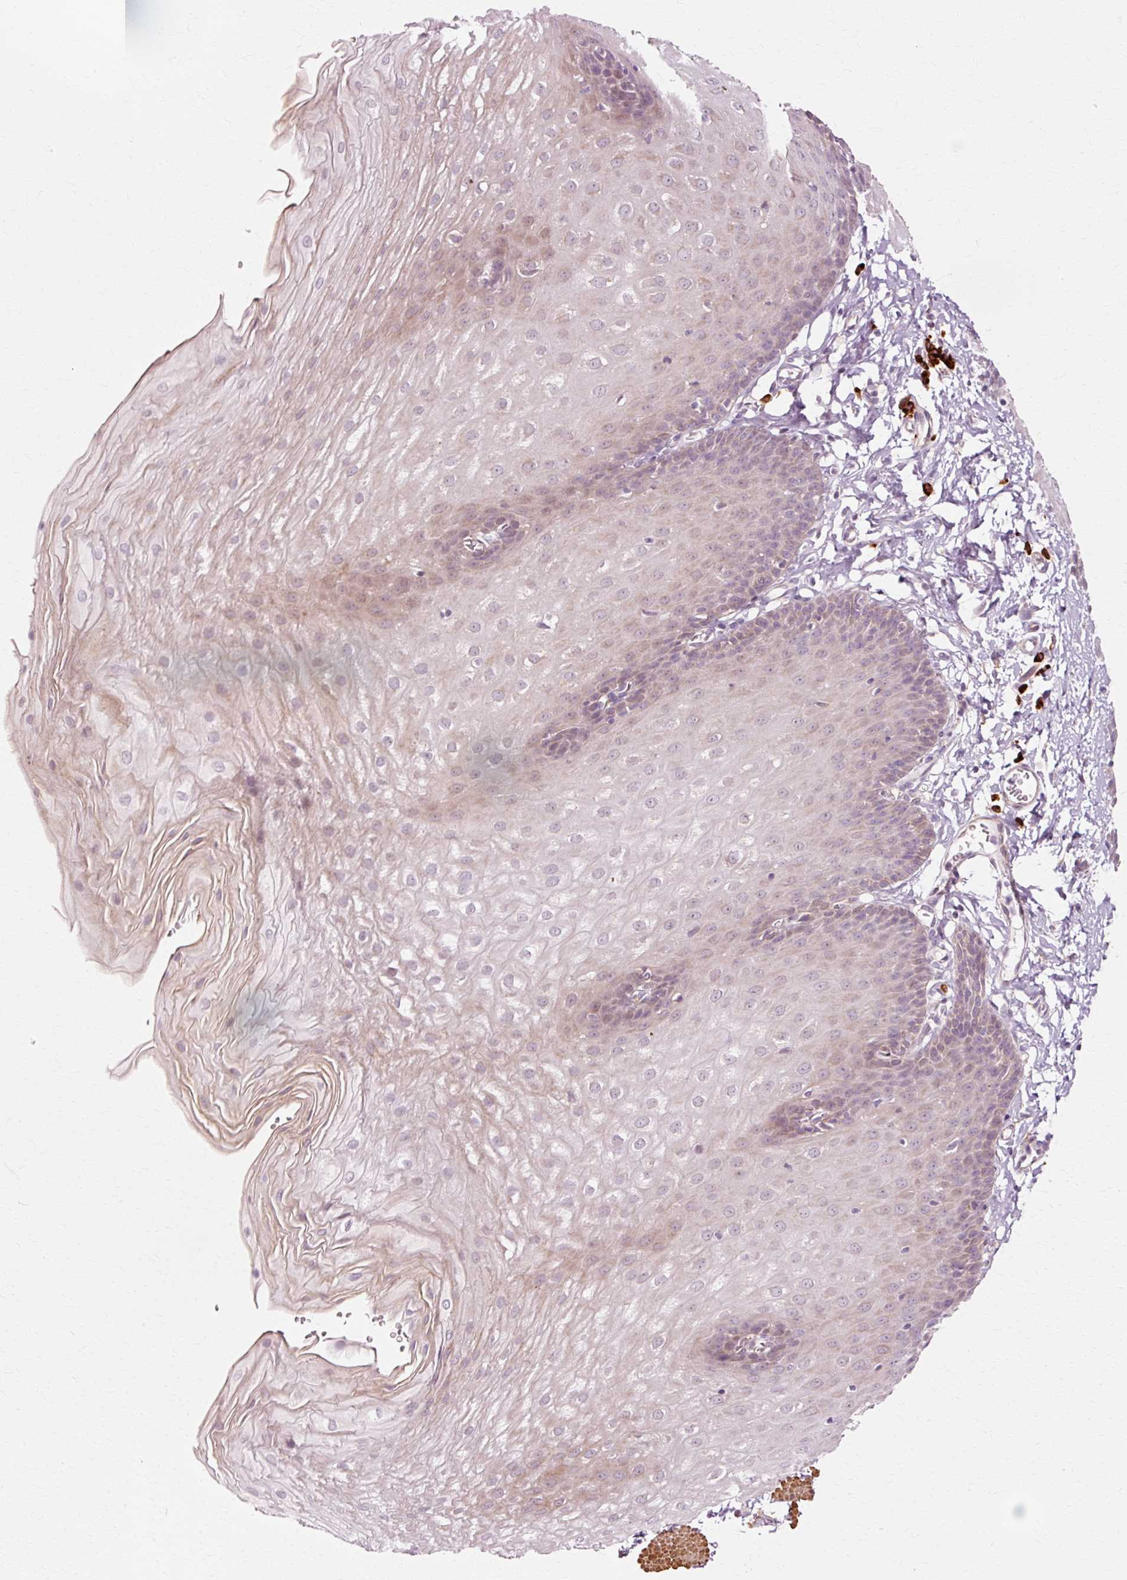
{"staining": {"intensity": "moderate", "quantity": "<25%", "location": "nuclear"}, "tissue": "esophagus", "cell_type": "Squamous epithelial cells", "image_type": "normal", "snomed": [{"axis": "morphology", "description": "Normal tissue, NOS"}, {"axis": "topography", "description": "Esophagus"}], "caption": "A low amount of moderate nuclear expression is appreciated in approximately <25% of squamous epithelial cells in normal esophagus.", "gene": "RANBP2", "patient": {"sex": "male", "age": 70}}